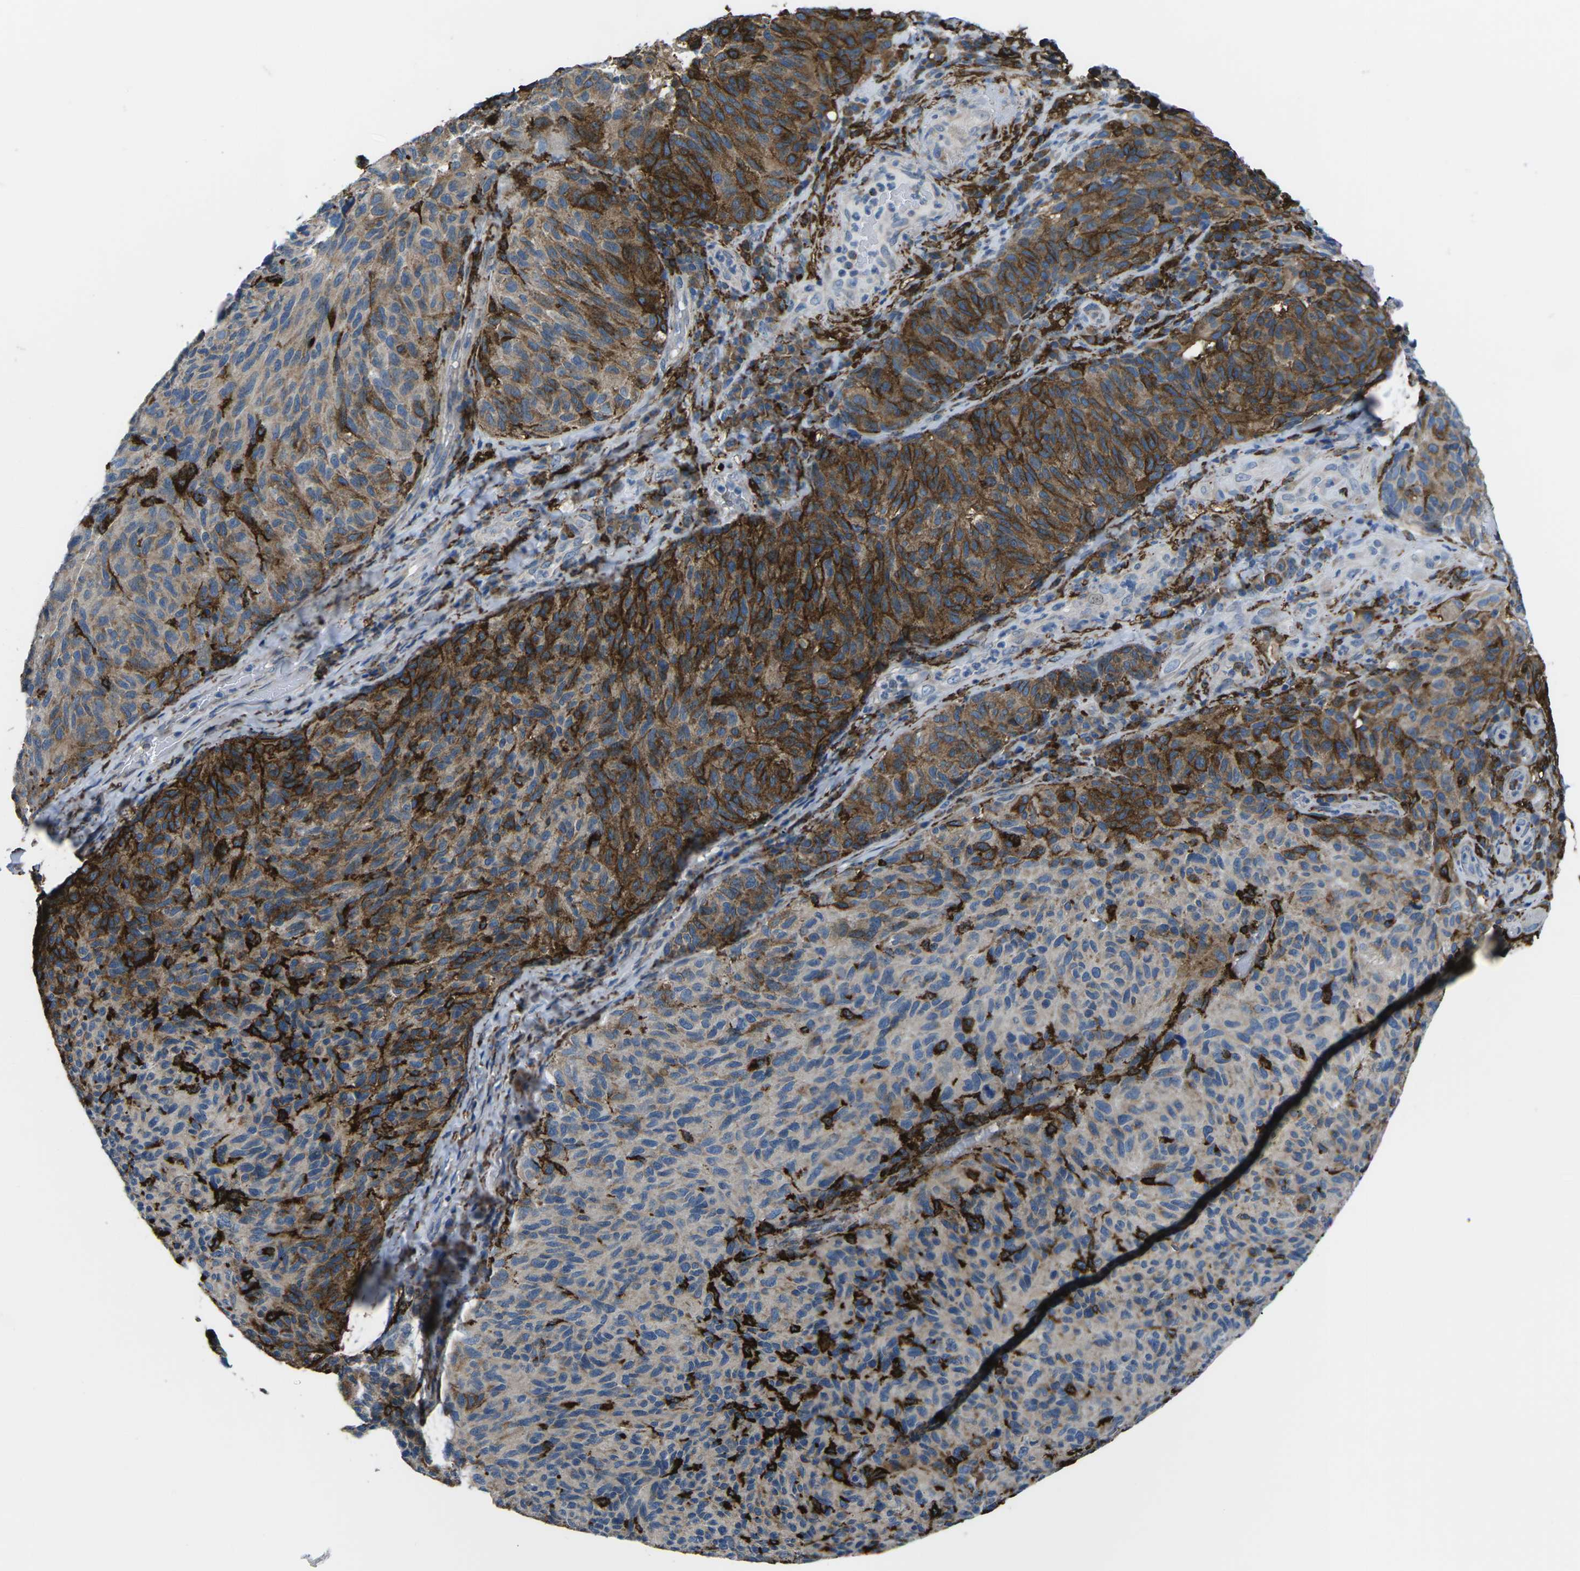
{"staining": {"intensity": "strong", "quantity": ">75%", "location": "cytoplasmic/membranous"}, "tissue": "melanoma", "cell_type": "Tumor cells", "image_type": "cancer", "snomed": [{"axis": "morphology", "description": "Malignant melanoma, NOS"}, {"axis": "topography", "description": "Skin"}], "caption": "This image displays malignant melanoma stained with immunohistochemistry (IHC) to label a protein in brown. The cytoplasmic/membranous of tumor cells show strong positivity for the protein. Nuclei are counter-stained blue.", "gene": "PTPN1", "patient": {"sex": "female", "age": 73}}